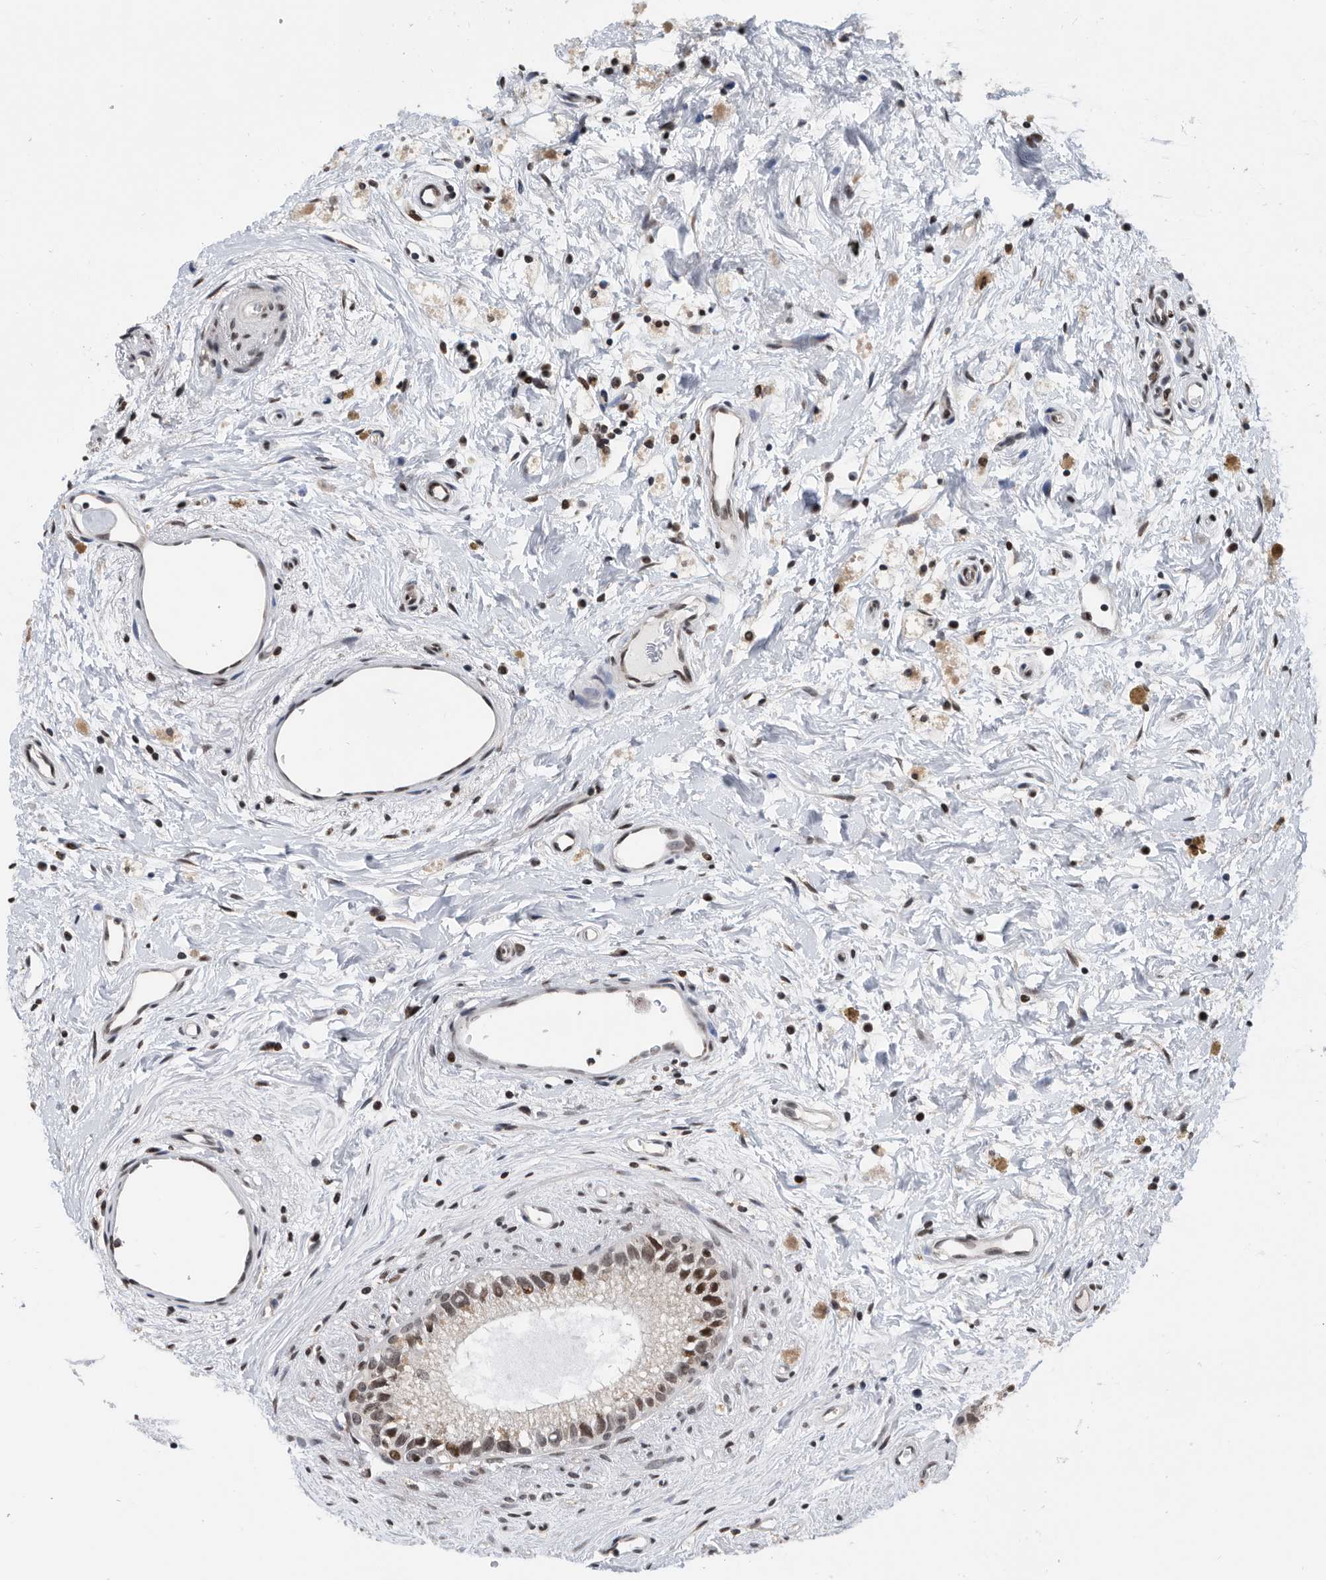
{"staining": {"intensity": "moderate", "quantity": ">75%", "location": "nuclear"}, "tissue": "epididymis", "cell_type": "Glandular cells", "image_type": "normal", "snomed": [{"axis": "morphology", "description": "Normal tissue, NOS"}, {"axis": "topography", "description": "Epididymis"}], "caption": "A micrograph of epididymis stained for a protein reveals moderate nuclear brown staining in glandular cells. Immunohistochemistry stains the protein in brown and the nuclei are stained blue.", "gene": "SNRNP48", "patient": {"sex": "male", "age": 80}}